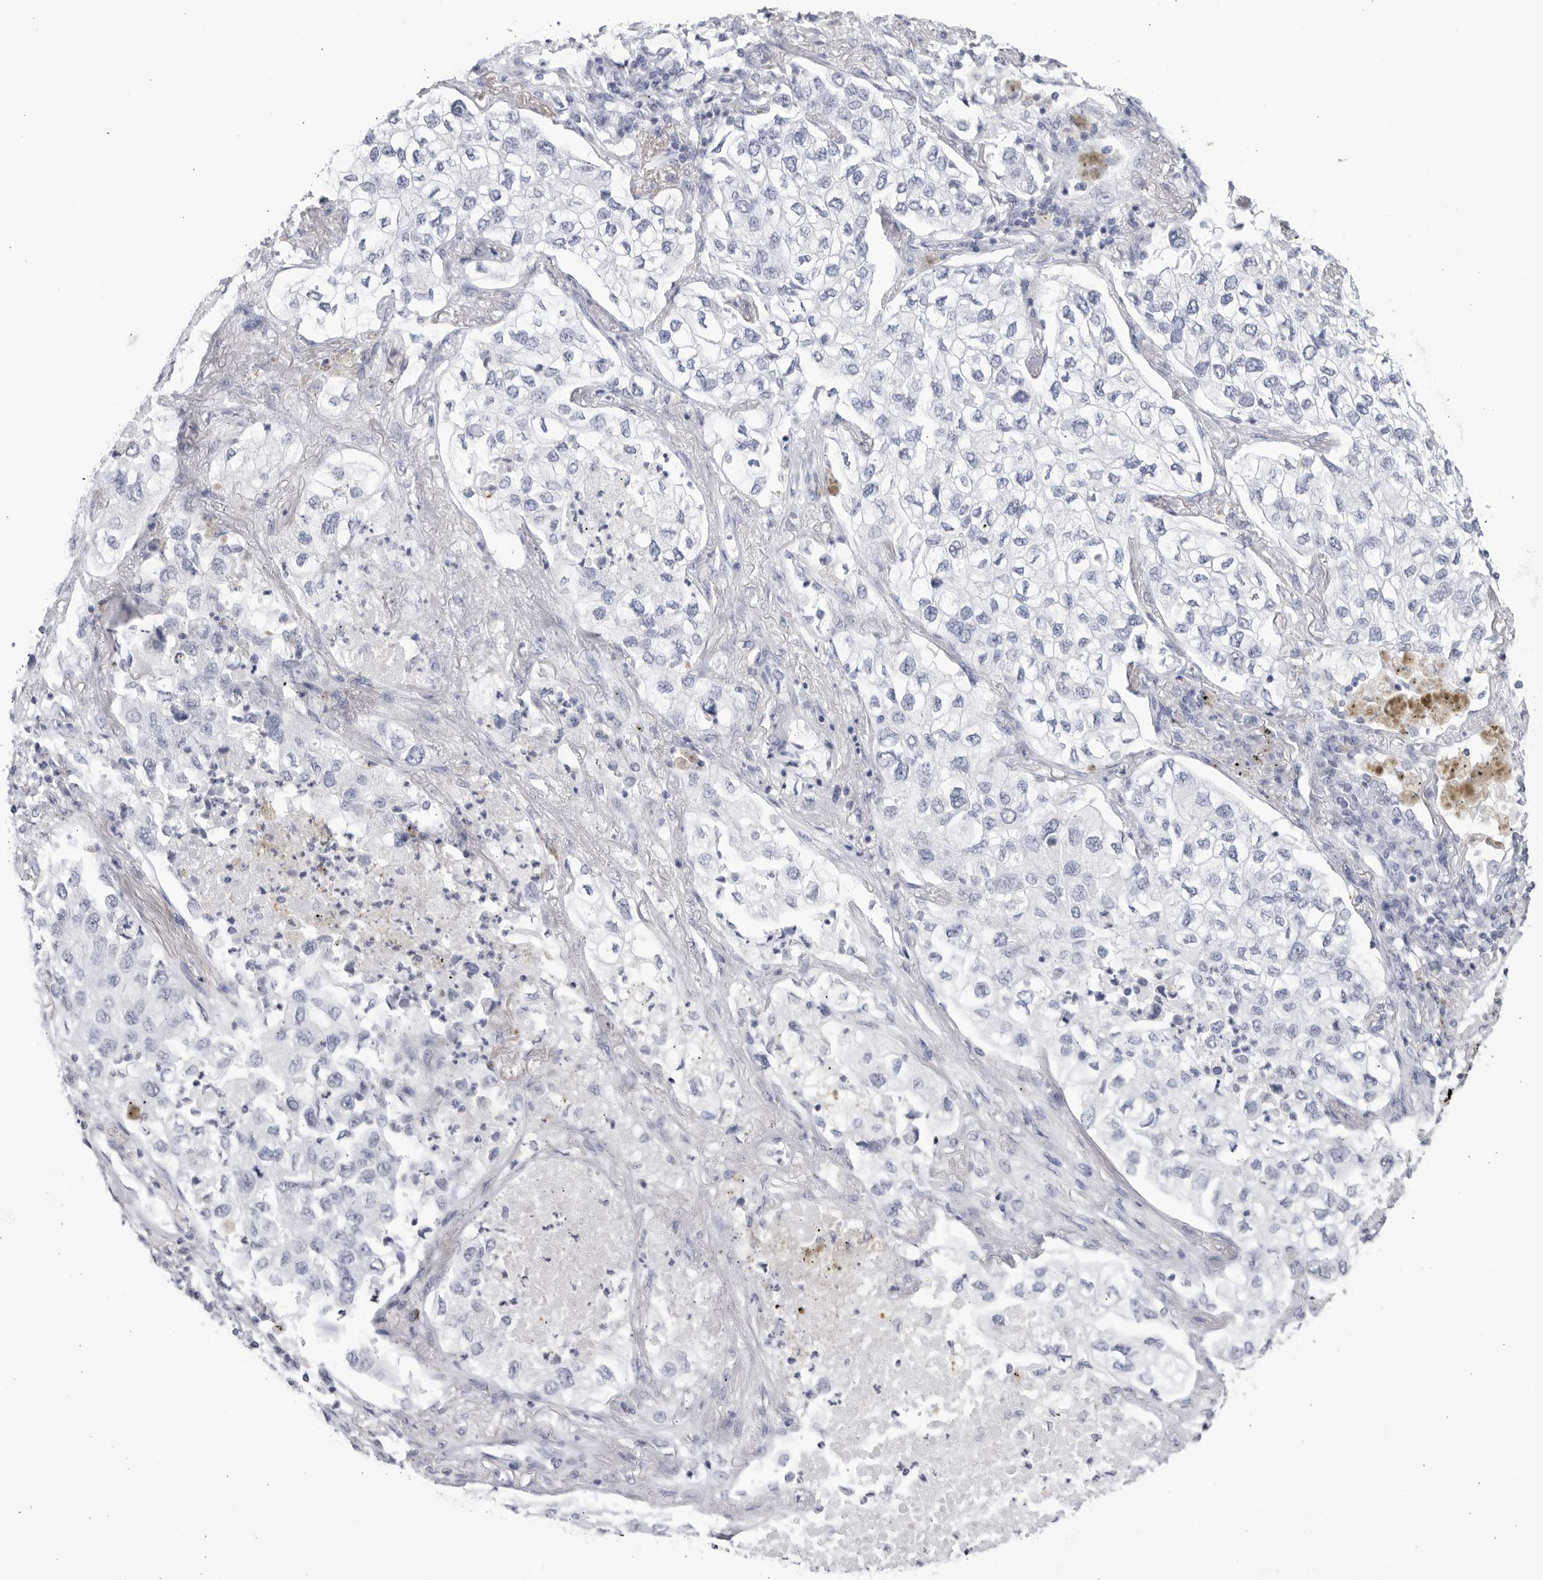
{"staining": {"intensity": "negative", "quantity": "none", "location": "none"}, "tissue": "lung cancer", "cell_type": "Tumor cells", "image_type": "cancer", "snomed": [{"axis": "morphology", "description": "Adenocarcinoma, NOS"}, {"axis": "topography", "description": "Lung"}], "caption": "Protein analysis of adenocarcinoma (lung) demonstrates no significant positivity in tumor cells.", "gene": "CNBD1", "patient": {"sex": "male", "age": 63}}